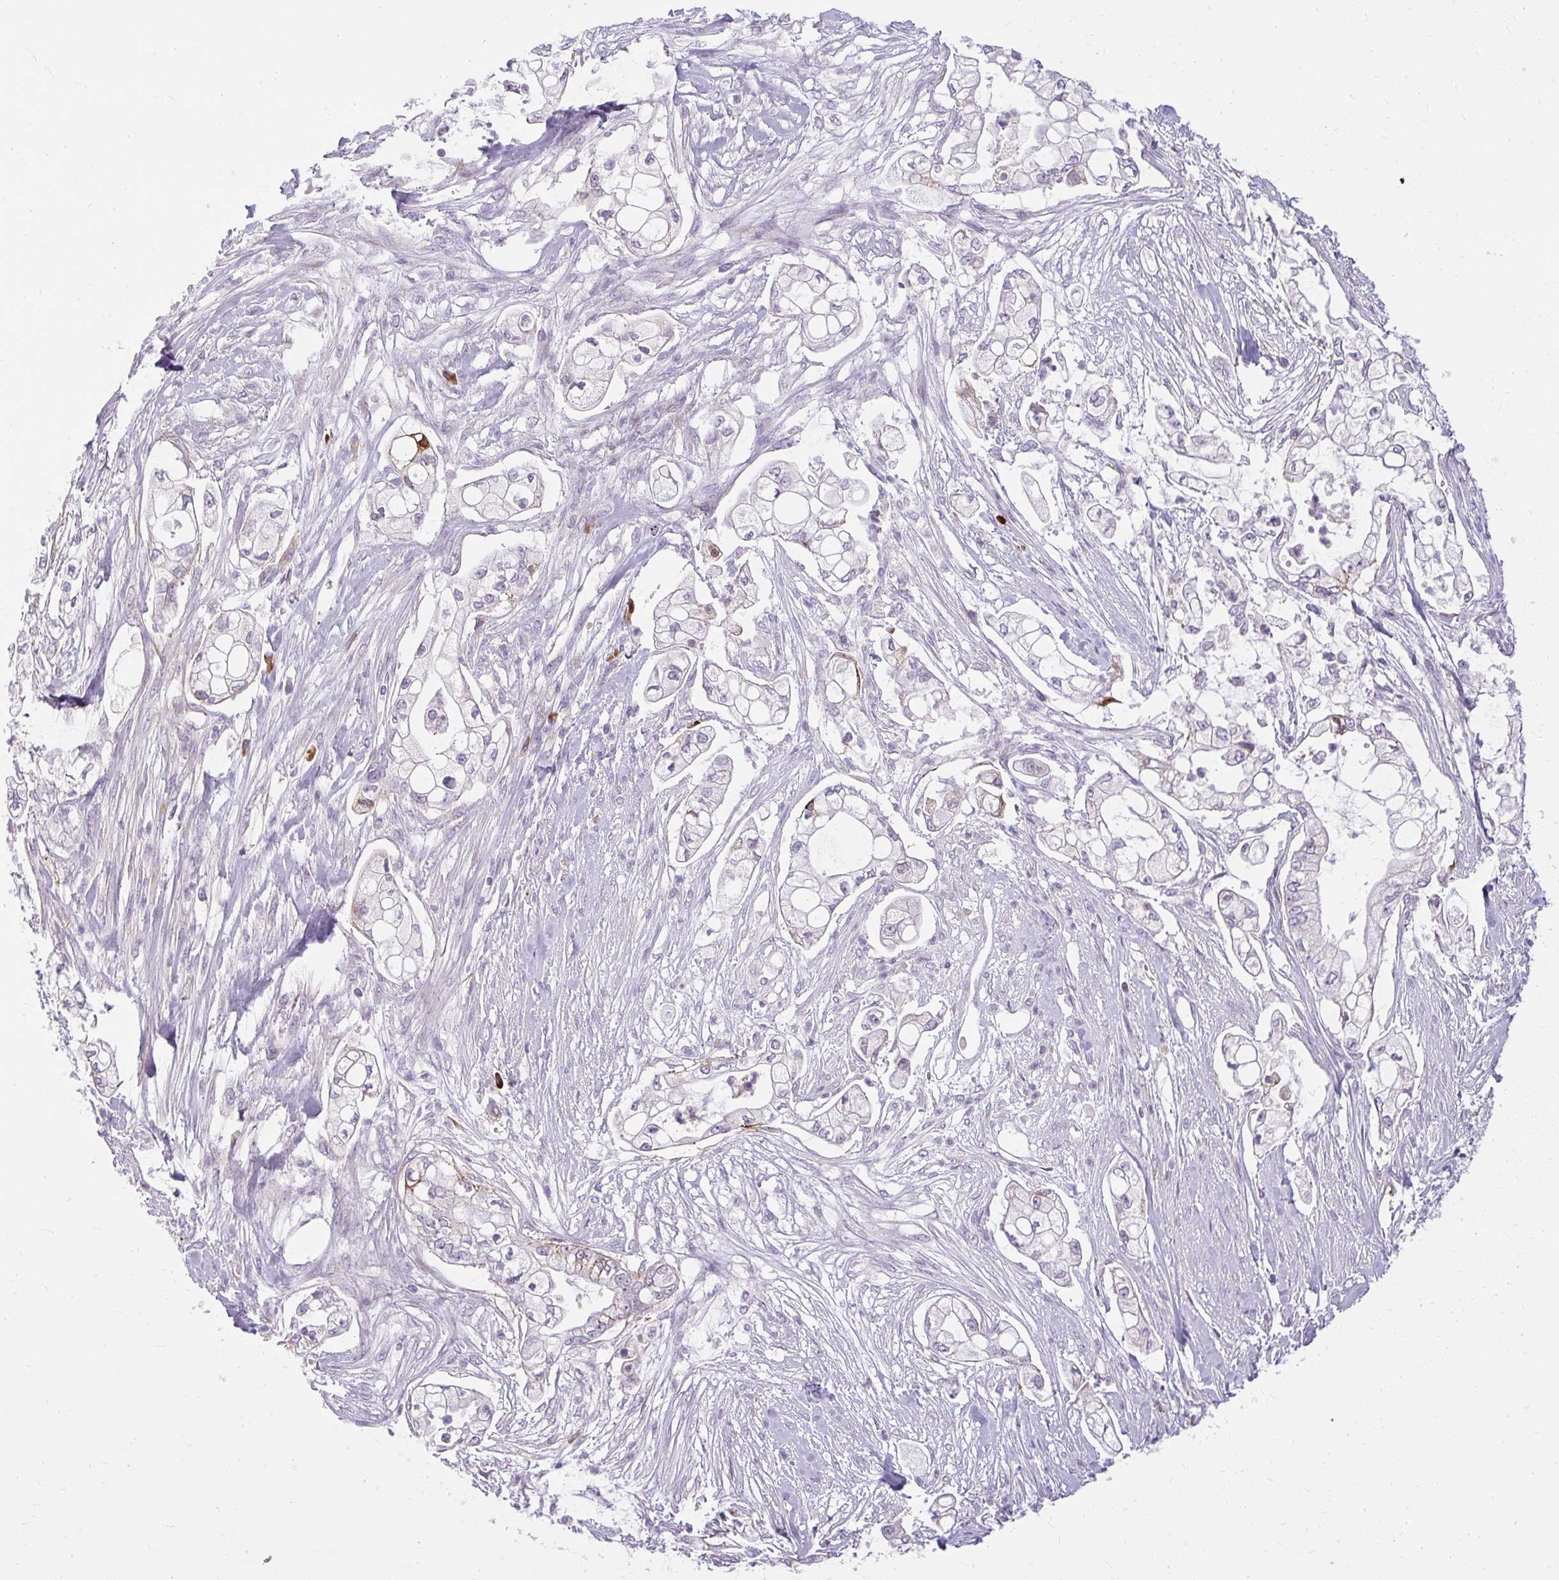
{"staining": {"intensity": "negative", "quantity": "none", "location": "none"}, "tissue": "pancreatic cancer", "cell_type": "Tumor cells", "image_type": "cancer", "snomed": [{"axis": "morphology", "description": "Adenocarcinoma, NOS"}, {"axis": "topography", "description": "Pancreas"}], "caption": "Immunohistochemistry (IHC) image of pancreatic cancer stained for a protein (brown), which shows no staining in tumor cells.", "gene": "ZFYVE26", "patient": {"sex": "female", "age": 69}}